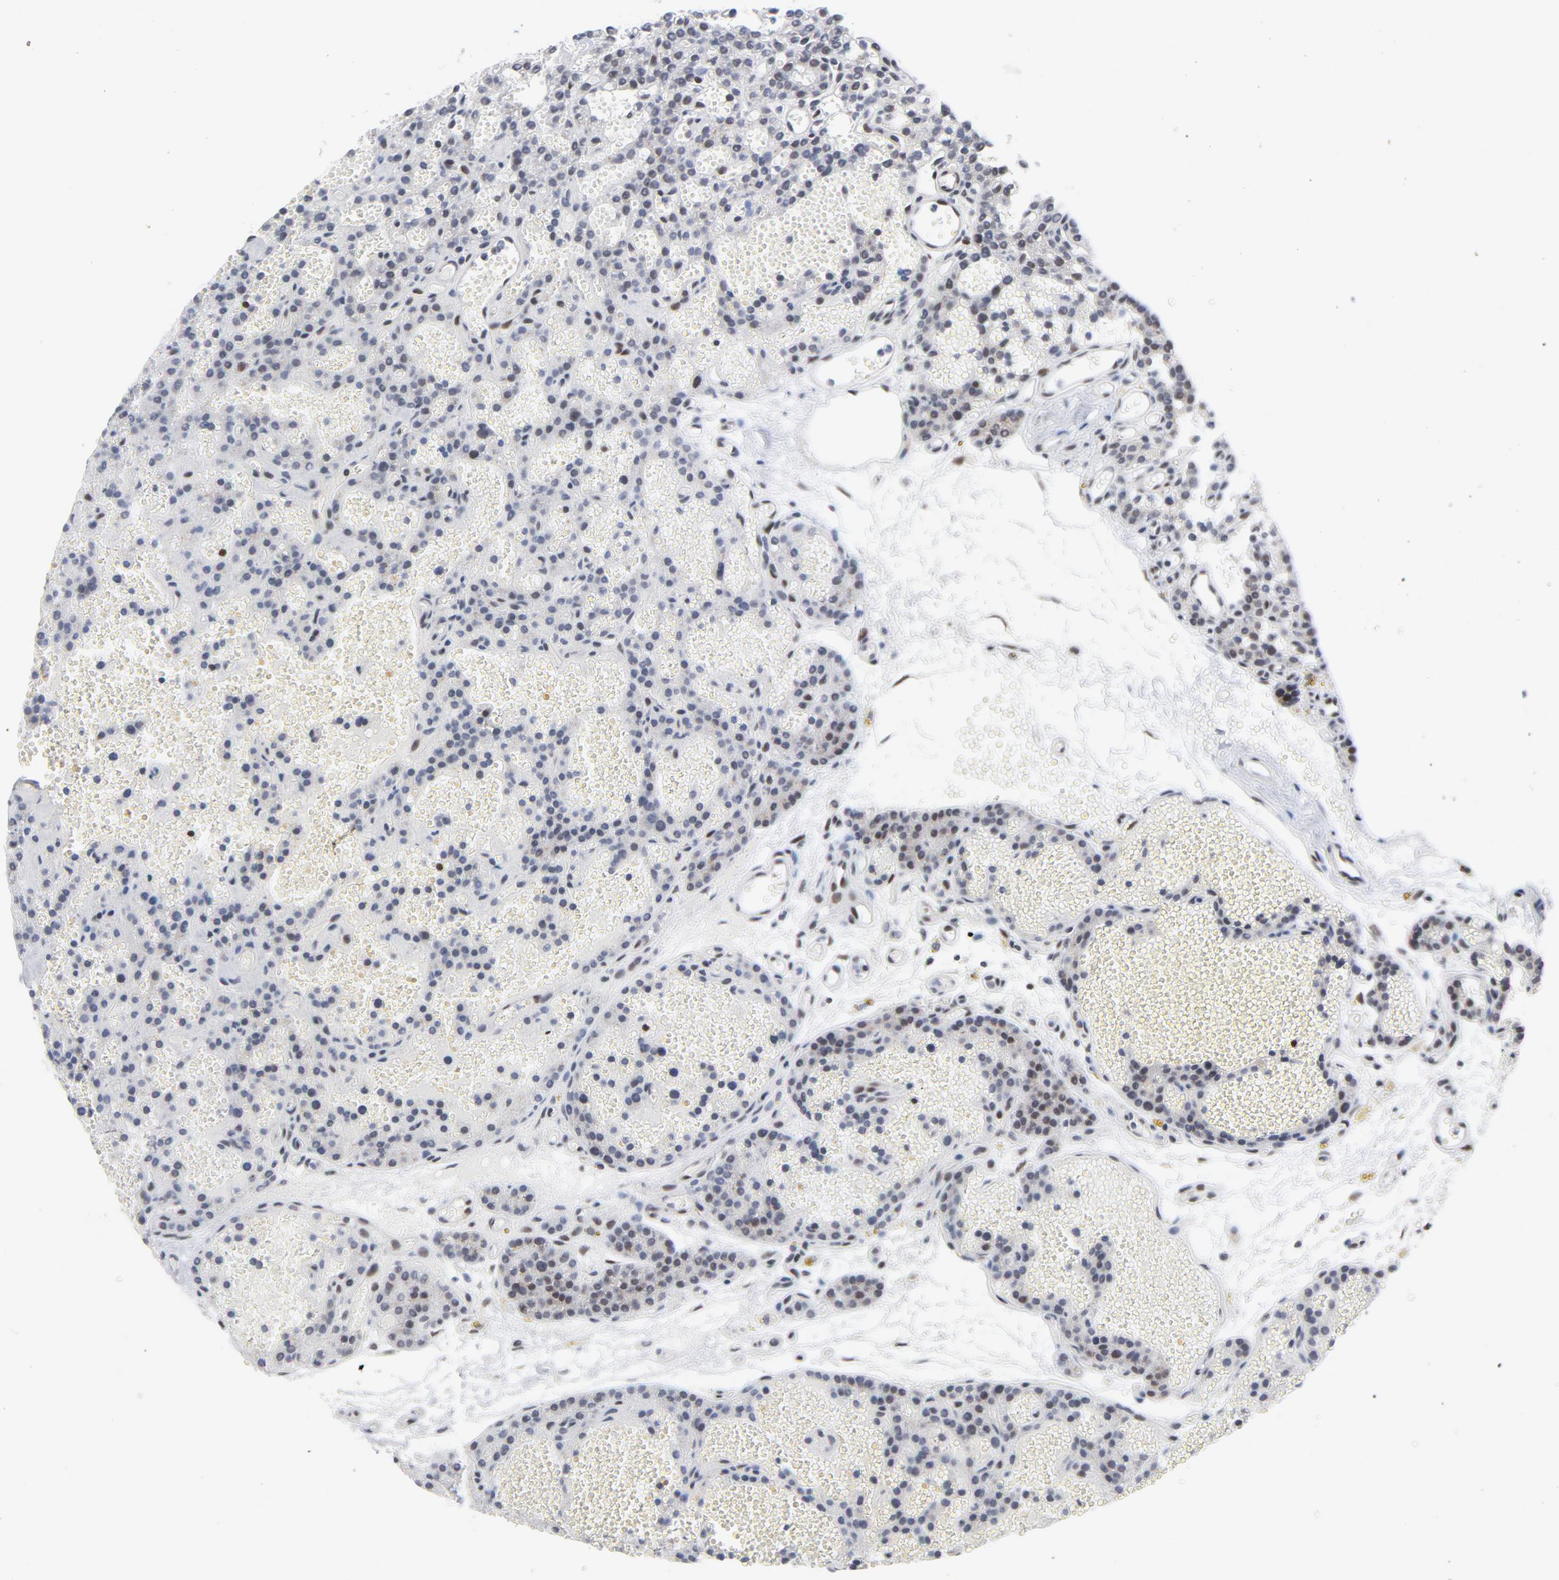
{"staining": {"intensity": "moderate", "quantity": "<25%", "location": "nuclear"}, "tissue": "parathyroid gland", "cell_type": "Glandular cells", "image_type": "normal", "snomed": [{"axis": "morphology", "description": "Normal tissue, NOS"}, {"axis": "topography", "description": "Parathyroid gland"}], "caption": "DAB immunohistochemical staining of unremarkable parathyroid gland displays moderate nuclear protein positivity in about <25% of glandular cells. (IHC, brightfield microscopy, high magnification).", "gene": "NFIC", "patient": {"sex": "male", "age": 25}}